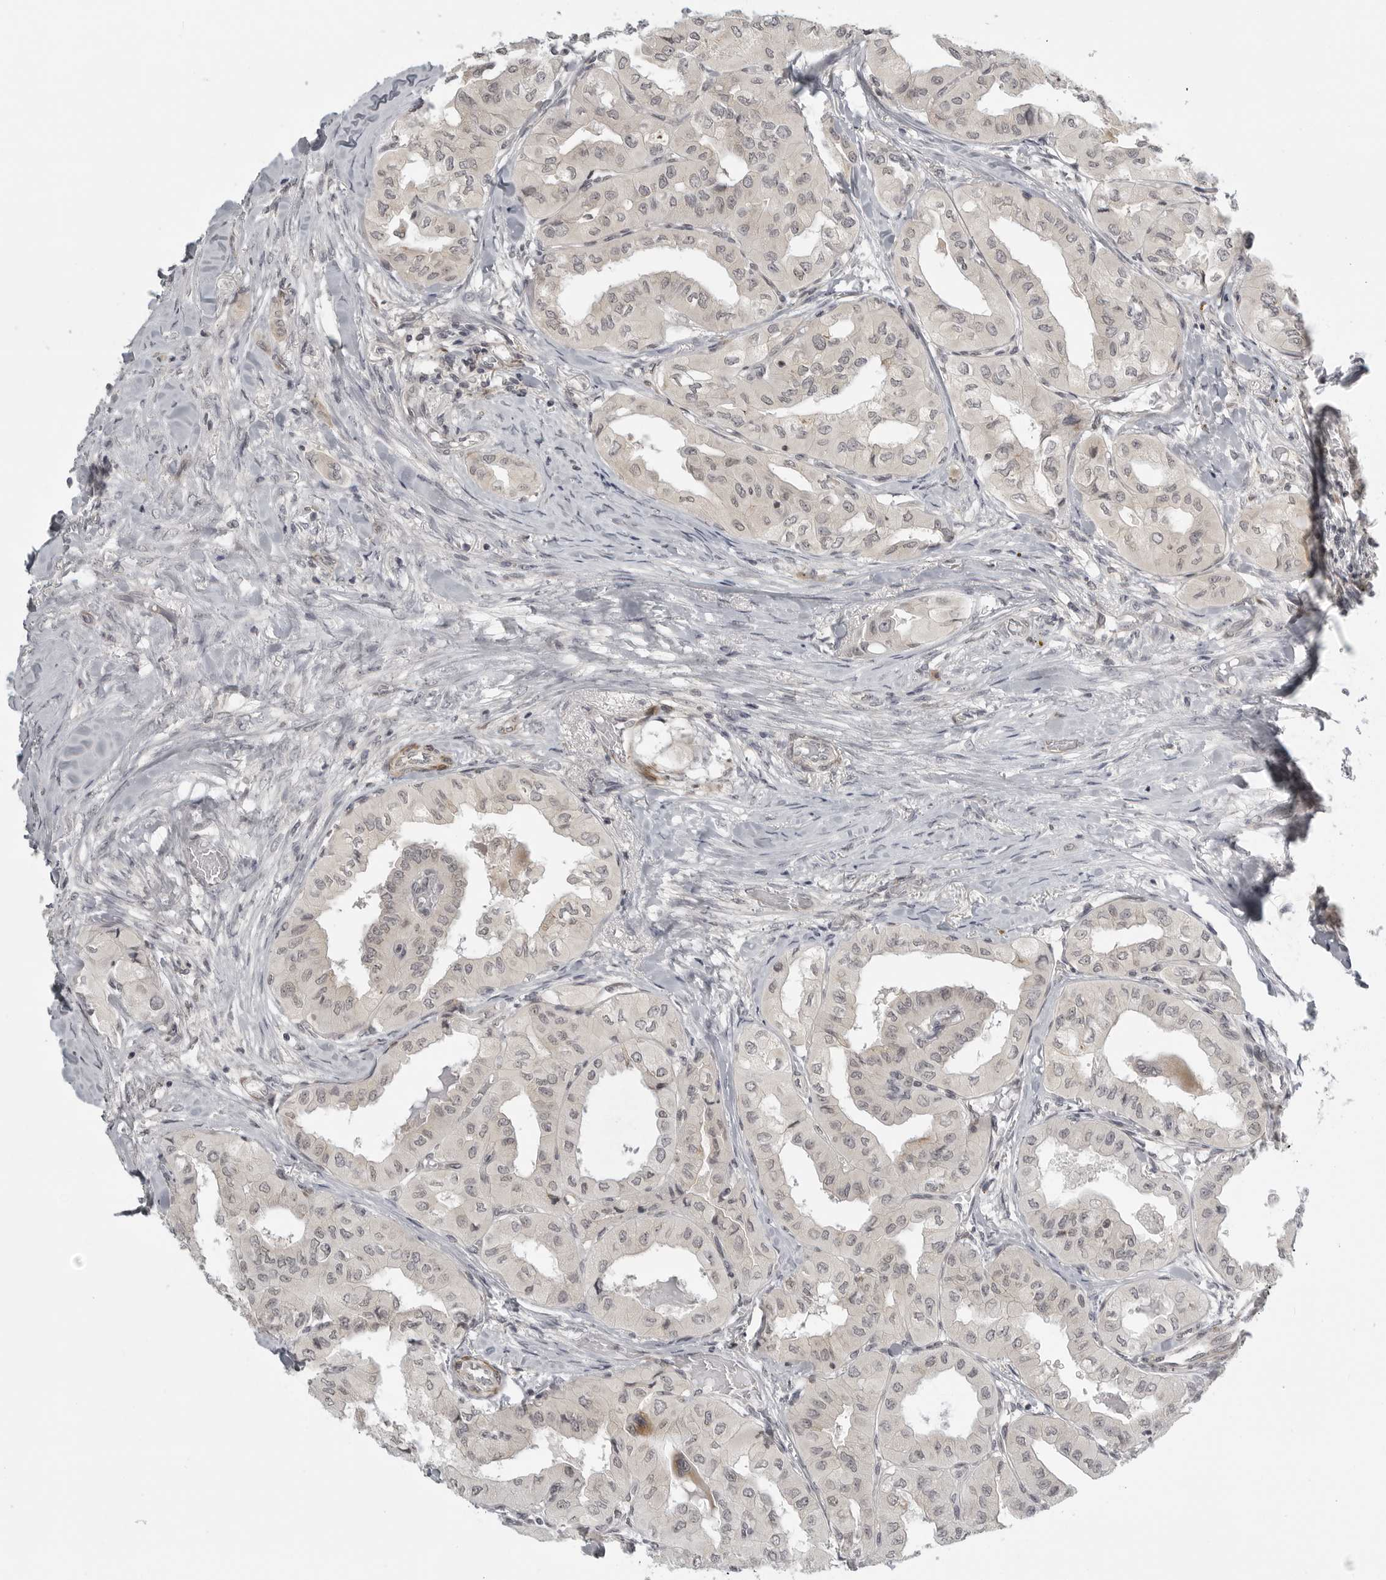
{"staining": {"intensity": "negative", "quantity": "none", "location": "none"}, "tissue": "thyroid cancer", "cell_type": "Tumor cells", "image_type": "cancer", "snomed": [{"axis": "morphology", "description": "Papillary adenocarcinoma, NOS"}, {"axis": "topography", "description": "Thyroid gland"}], "caption": "Papillary adenocarcinoma (thyroid) stained for a protein using immunohistochemistry (IHC) shows no positivity tumor cells.", "gene": "TUT4", "patient": {"sex": "female", "age": 59}}